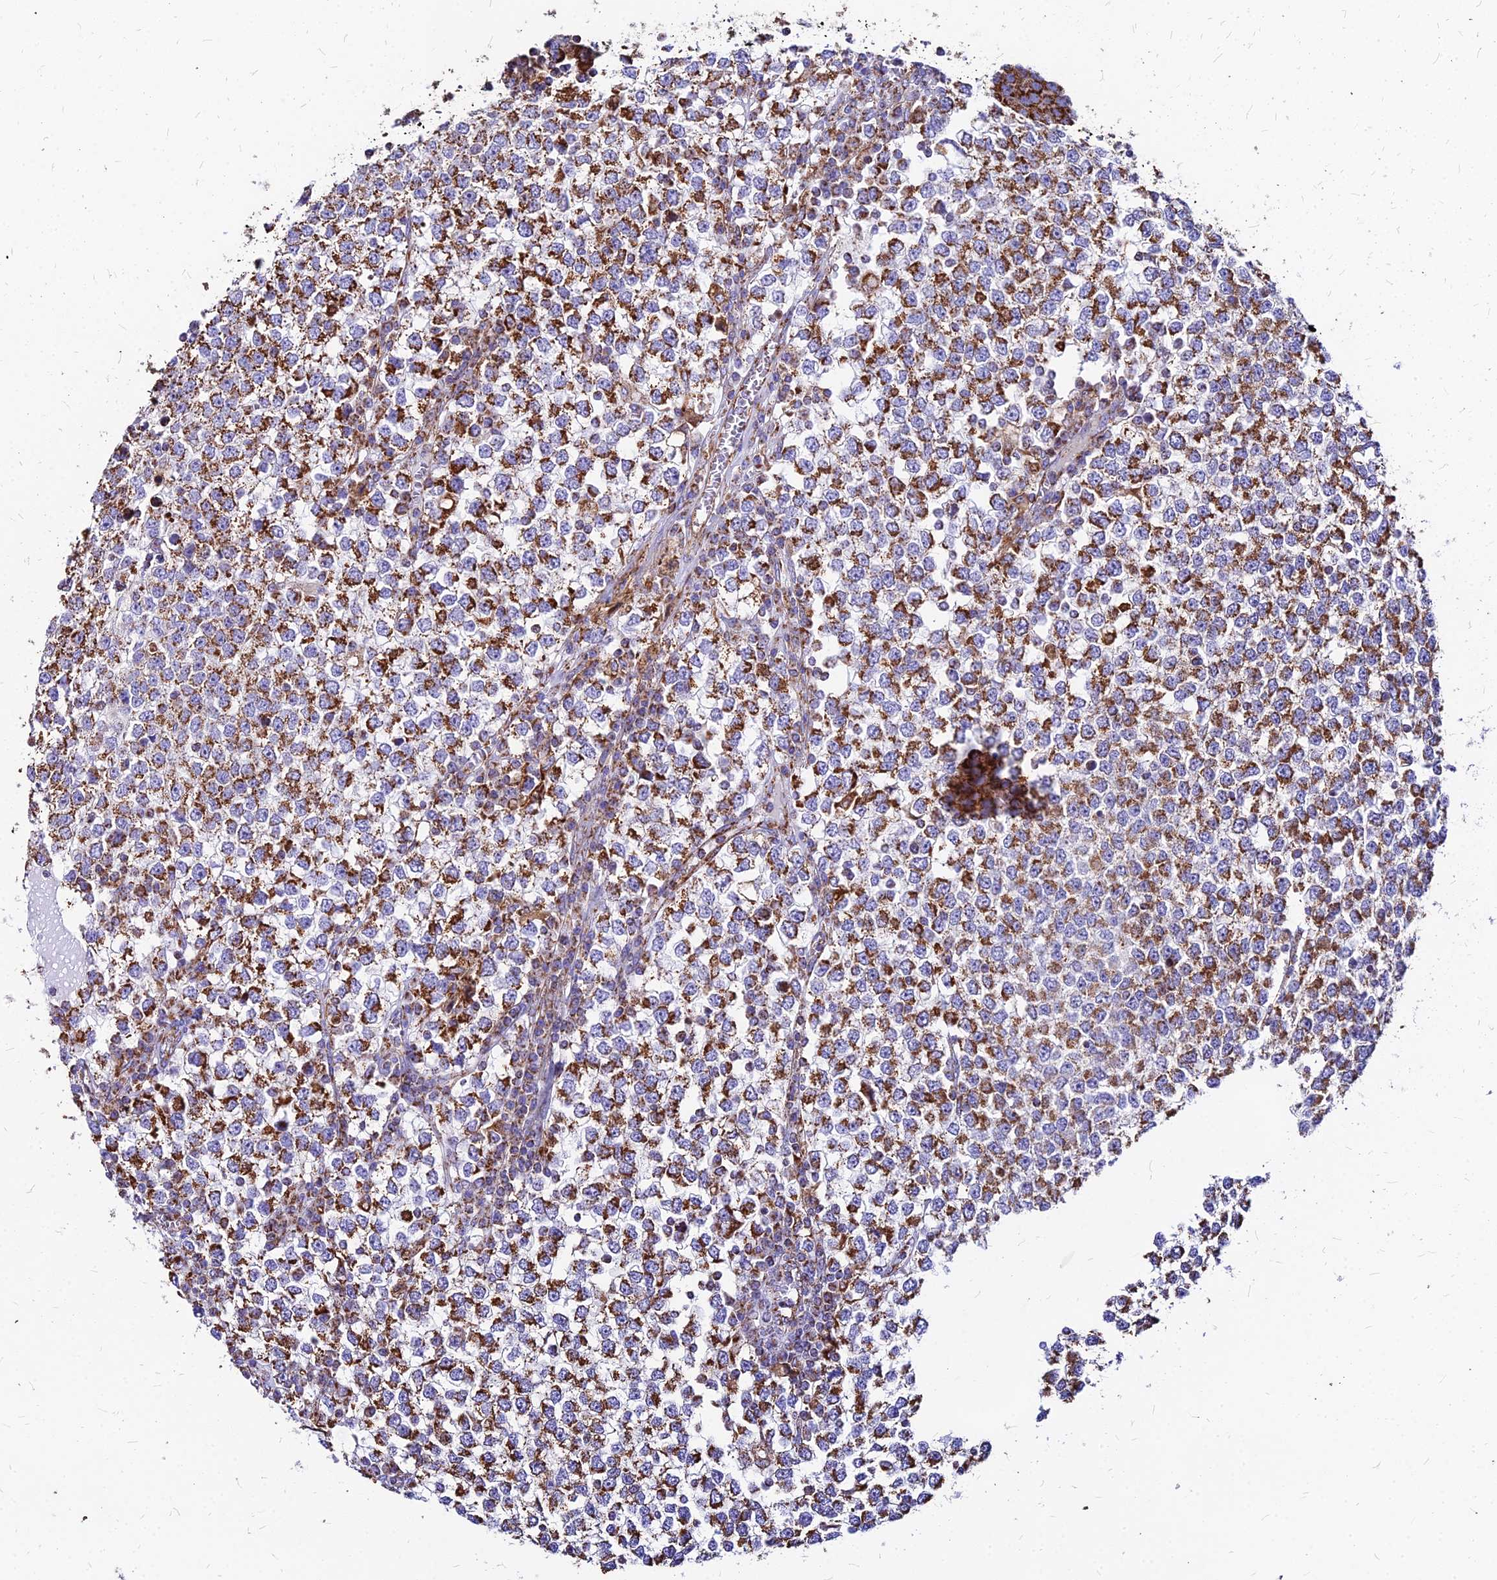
{"staining": {"intensity": "moderate", "quantity": ">75%", "location": "cytoplasmic/membranous"}, "tissue": "testis cancer", "cell_type": "Tumor cells", "image_type": "cancer", "snomed": [{"axis": "morphology", "description": "Seminoma, NOS"}, {"axis": "topography", "description": "Testis"}], "caption": "Protein staining by immunohistochemistry (IHC) shows moderate cytoplasmic/membranous expression in about >75% of tumor cells in seminoma (testis). The staining was performed using DAB (3,3'-diaminobenzidine) to visualize the protein expression in brown, while the nuclei were stained in blue with hematoxylin (Magnification: 20x).", "gene": "DLD", "patient": {"sex": "male", "age": 65}}